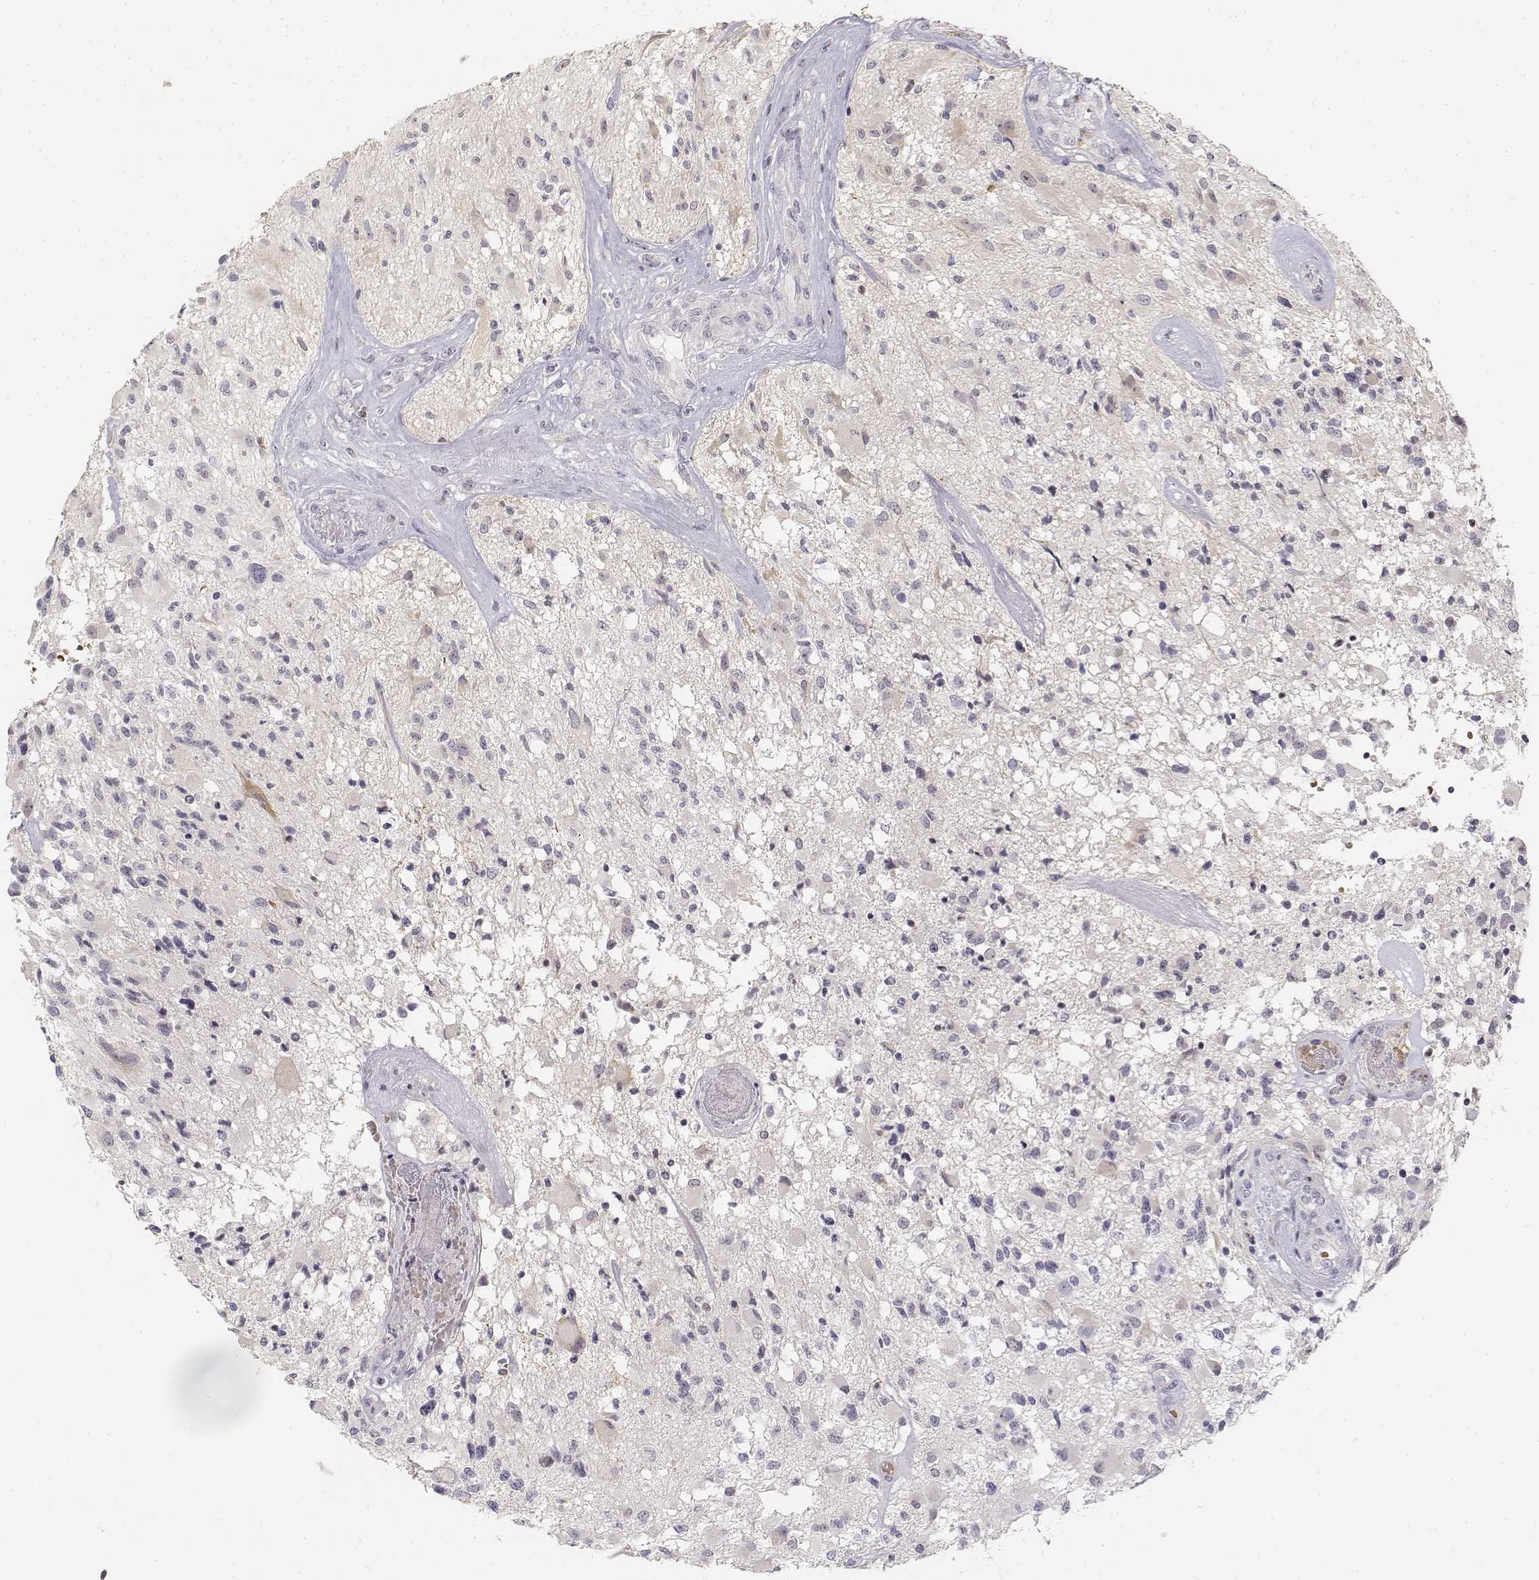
{"staining": {"intensity": "negative", "quantity": "none", "location": "none"}, "tissue": "glioma", "cell_type": "Tumor cells", "image_type": "cancer", "snomed": [{"axis": "morphology", "description": "Glioma, malignant, High grade"}, {"axis": "topography", "description": "Brain"}], "caption": "Immunohistochemical staining of malignant glioma (high-grade) exhibits no significant staining in tumor cells. (DAB (3,3'-diaminobenzidine) IHC with hematoxylin counter stain).", "gene": "GLIPR1L2", "patient": {"sex": "female", "age": 63}}